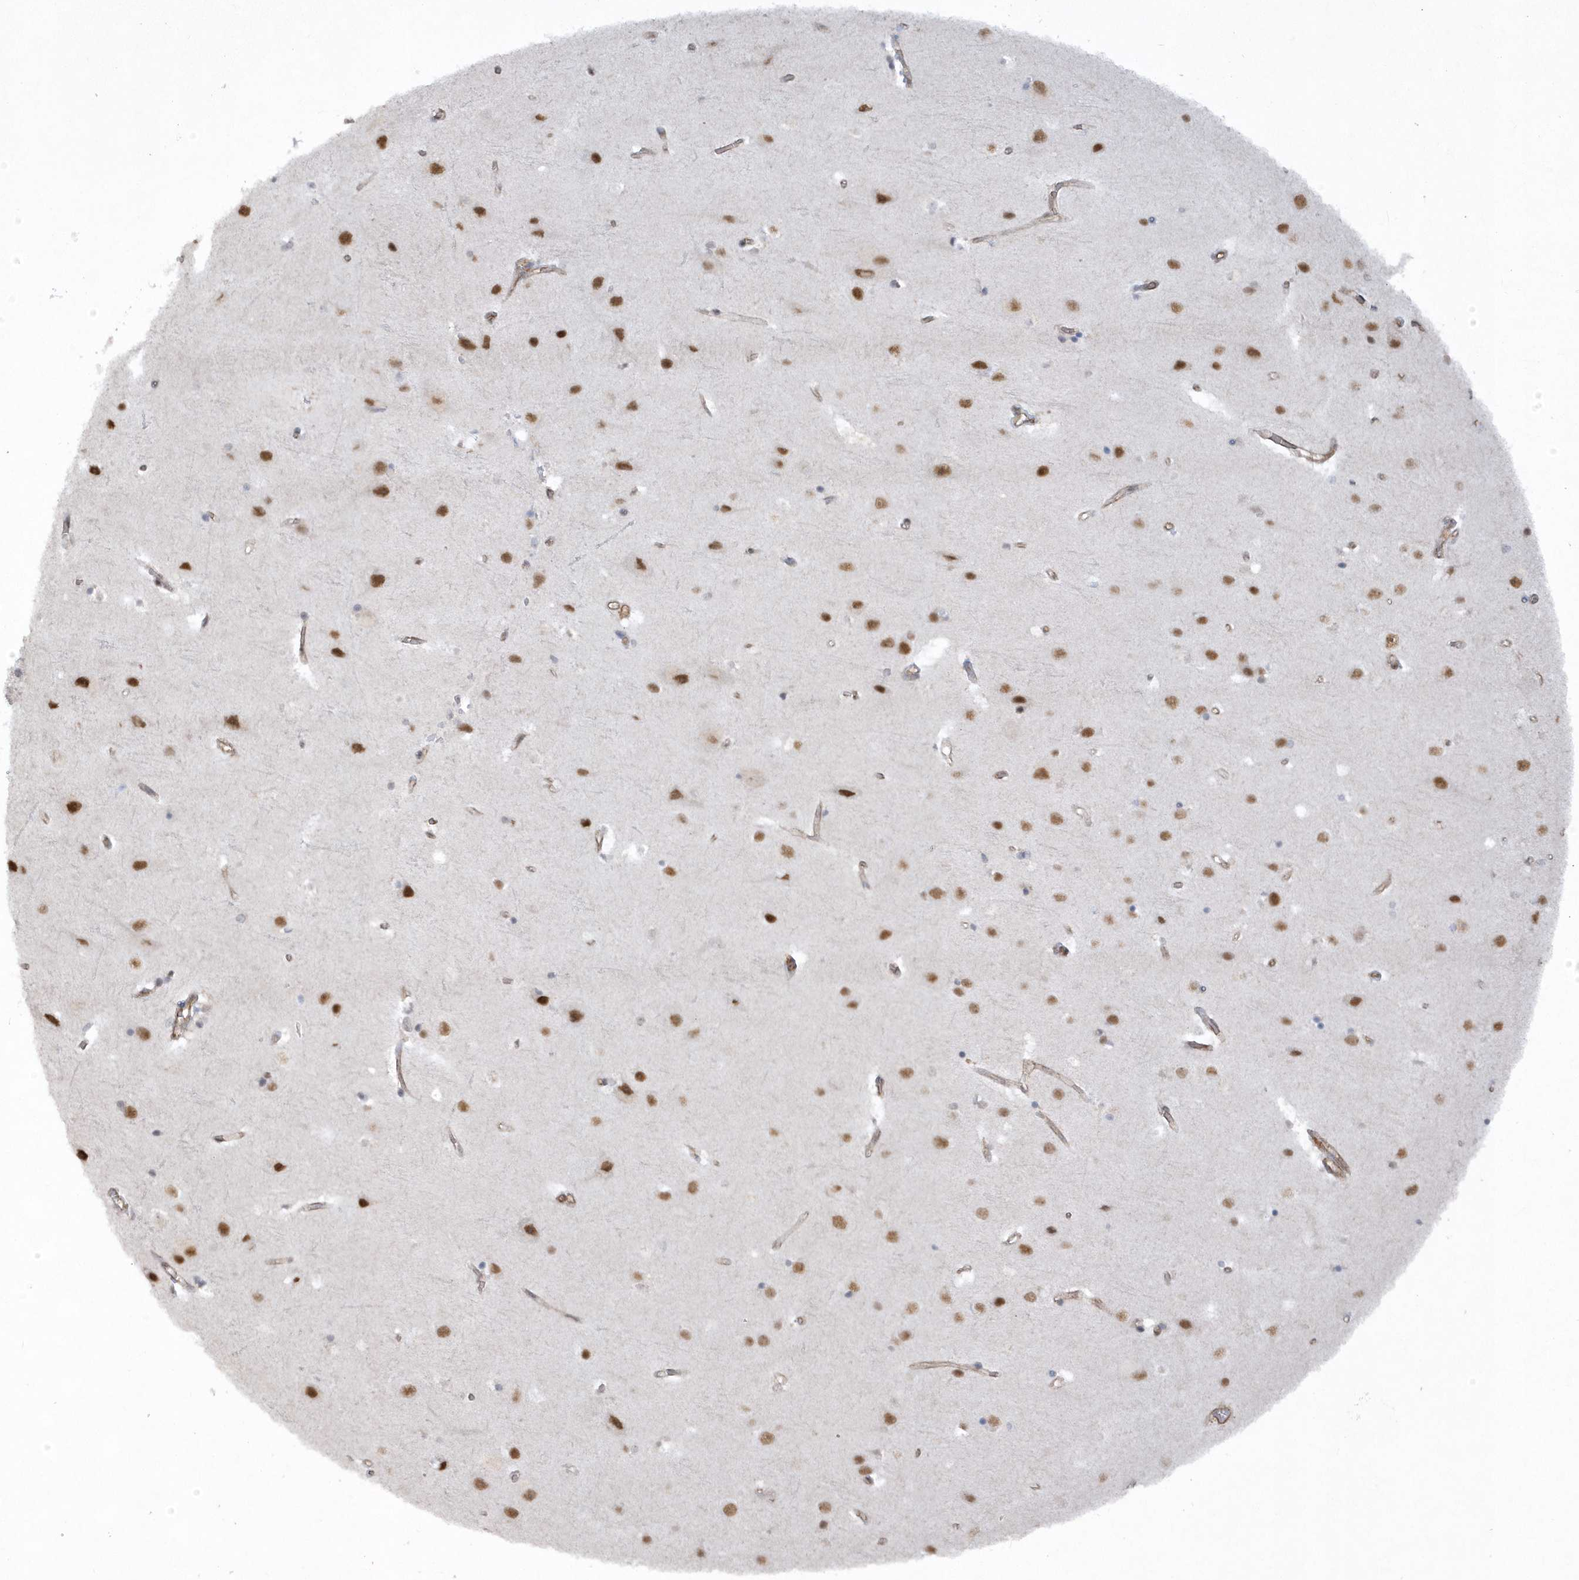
{"staining": {"intensity": "moderate", "quantity": ">75%", "location": "cytoplasmic/membranous,nuclear"}, "tissue": "cerebral cortex", "cell_type": "Endothelial cells", "image_type": "normal", "snomed": [{"axis": "morphology", "description": "Normal tissue, NOS"}, {"axis": "topography", "description": "Cerebral cortex"}], "caption": "Immunohistochemical staining of unremarkable cerebral cortex reveals moderate cytoplasmic/membranous,nuclear protein positivity in about >75% of endothelial cells.", "gene": "RAI14", "patient": {"sex": "male", "age": 54}}